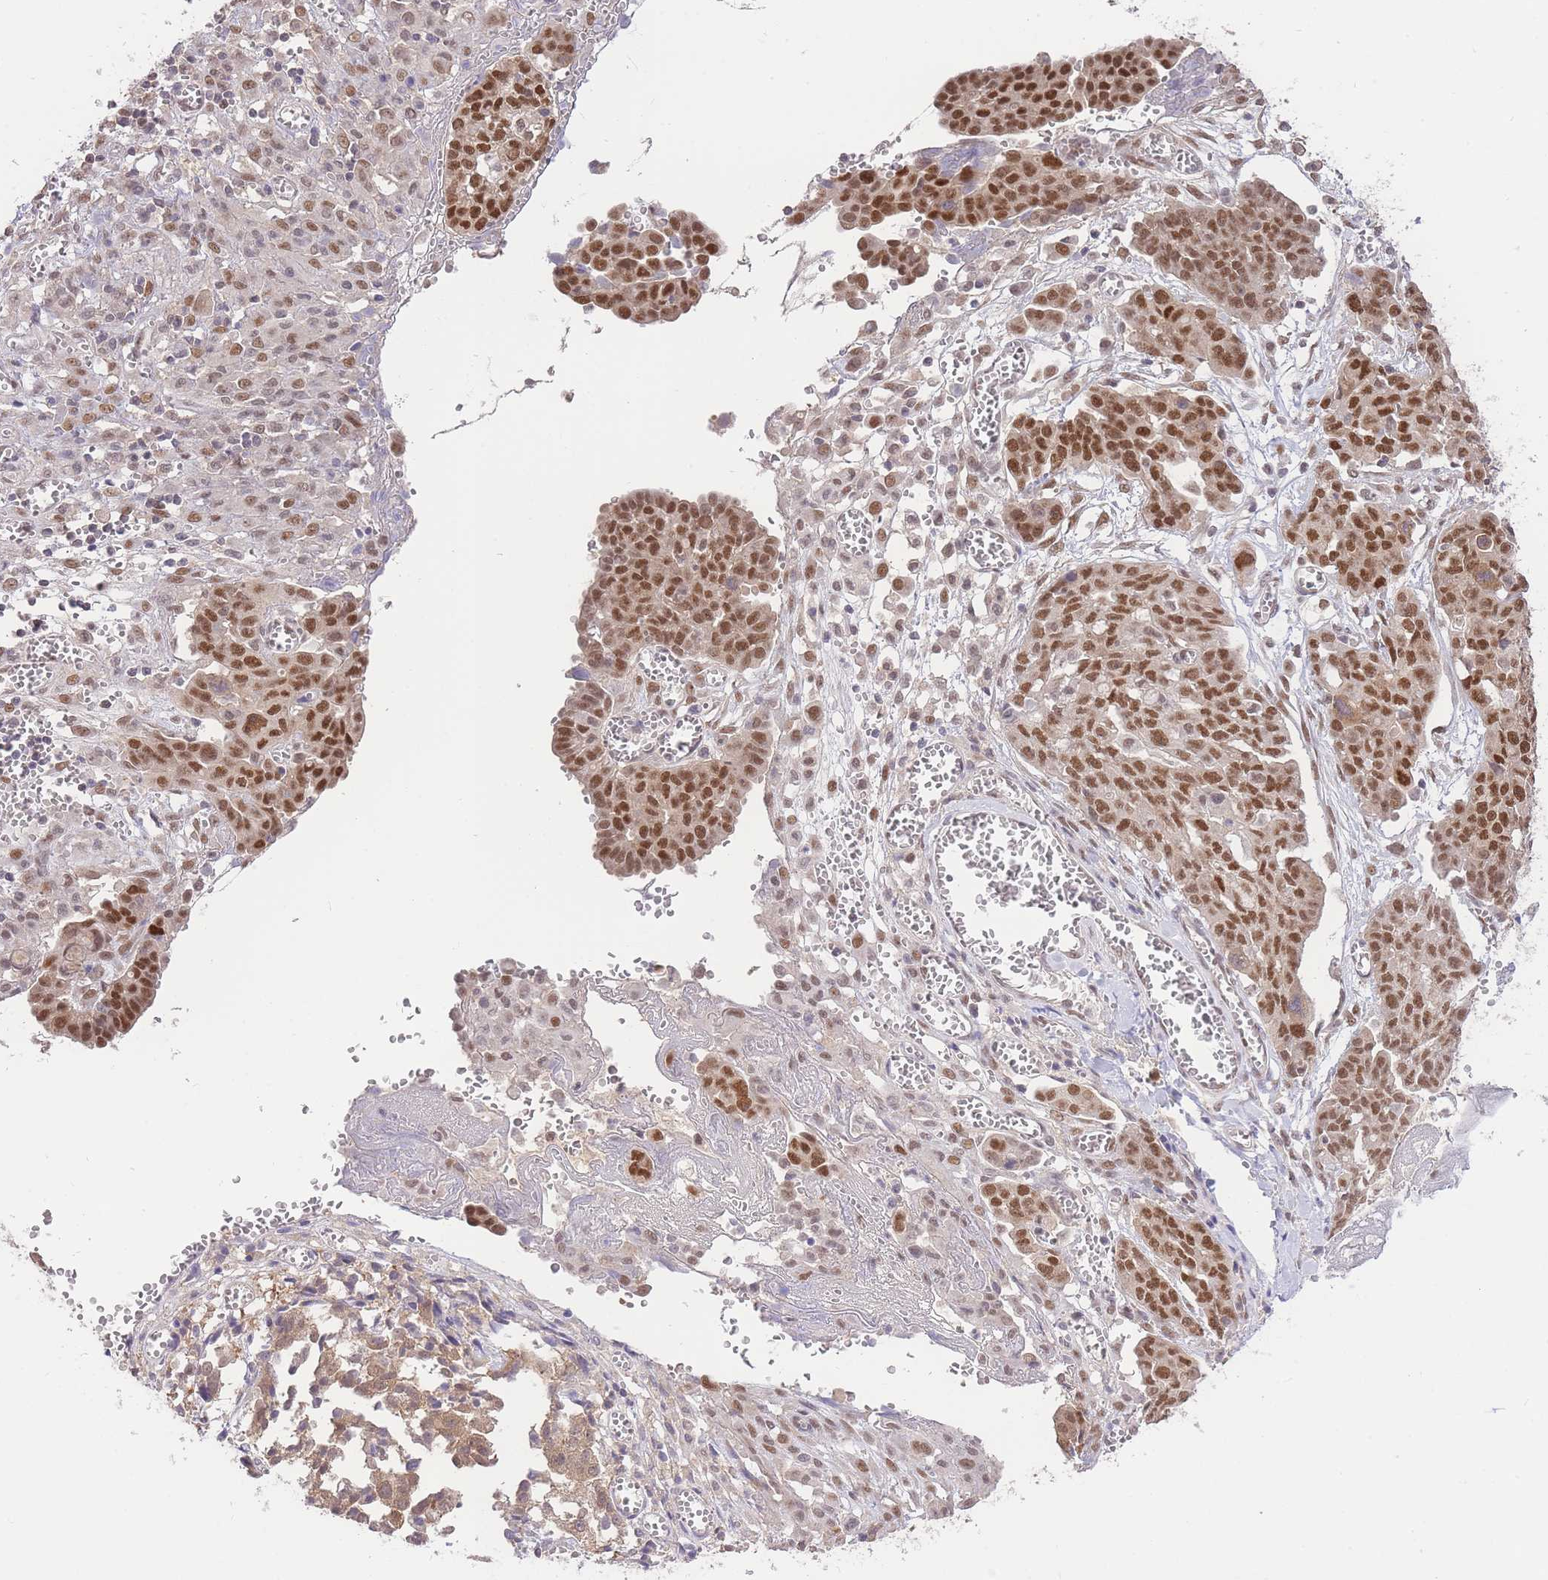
{"staining": {"intensity": "moderate", "quantity": ">75%", "location": "nuclear"}, "tissue": "ovarian cancer", "cell_type": "Tumor cells", "image_type": "cancer", "snomed": [{"axis": "morphology", "description": "Cystadenocarcinoma, serous, NOS"}, {"axis": "topography", "description": "Soft tissue"}, {"axis": "topography", "description": "Ovary"}], "caption": "Brown immunohistochemical staining in human serous cystadenocarcinoma (ovarian) shows moderate nuclear expression in about >75% of tumor cells. (DAB (3,3'-diaminobenzidine) = brown stain, brightfield microscopy at high magnification).", "gene": "UBXN7", "patient": {"sex": "female", "age": 57}}